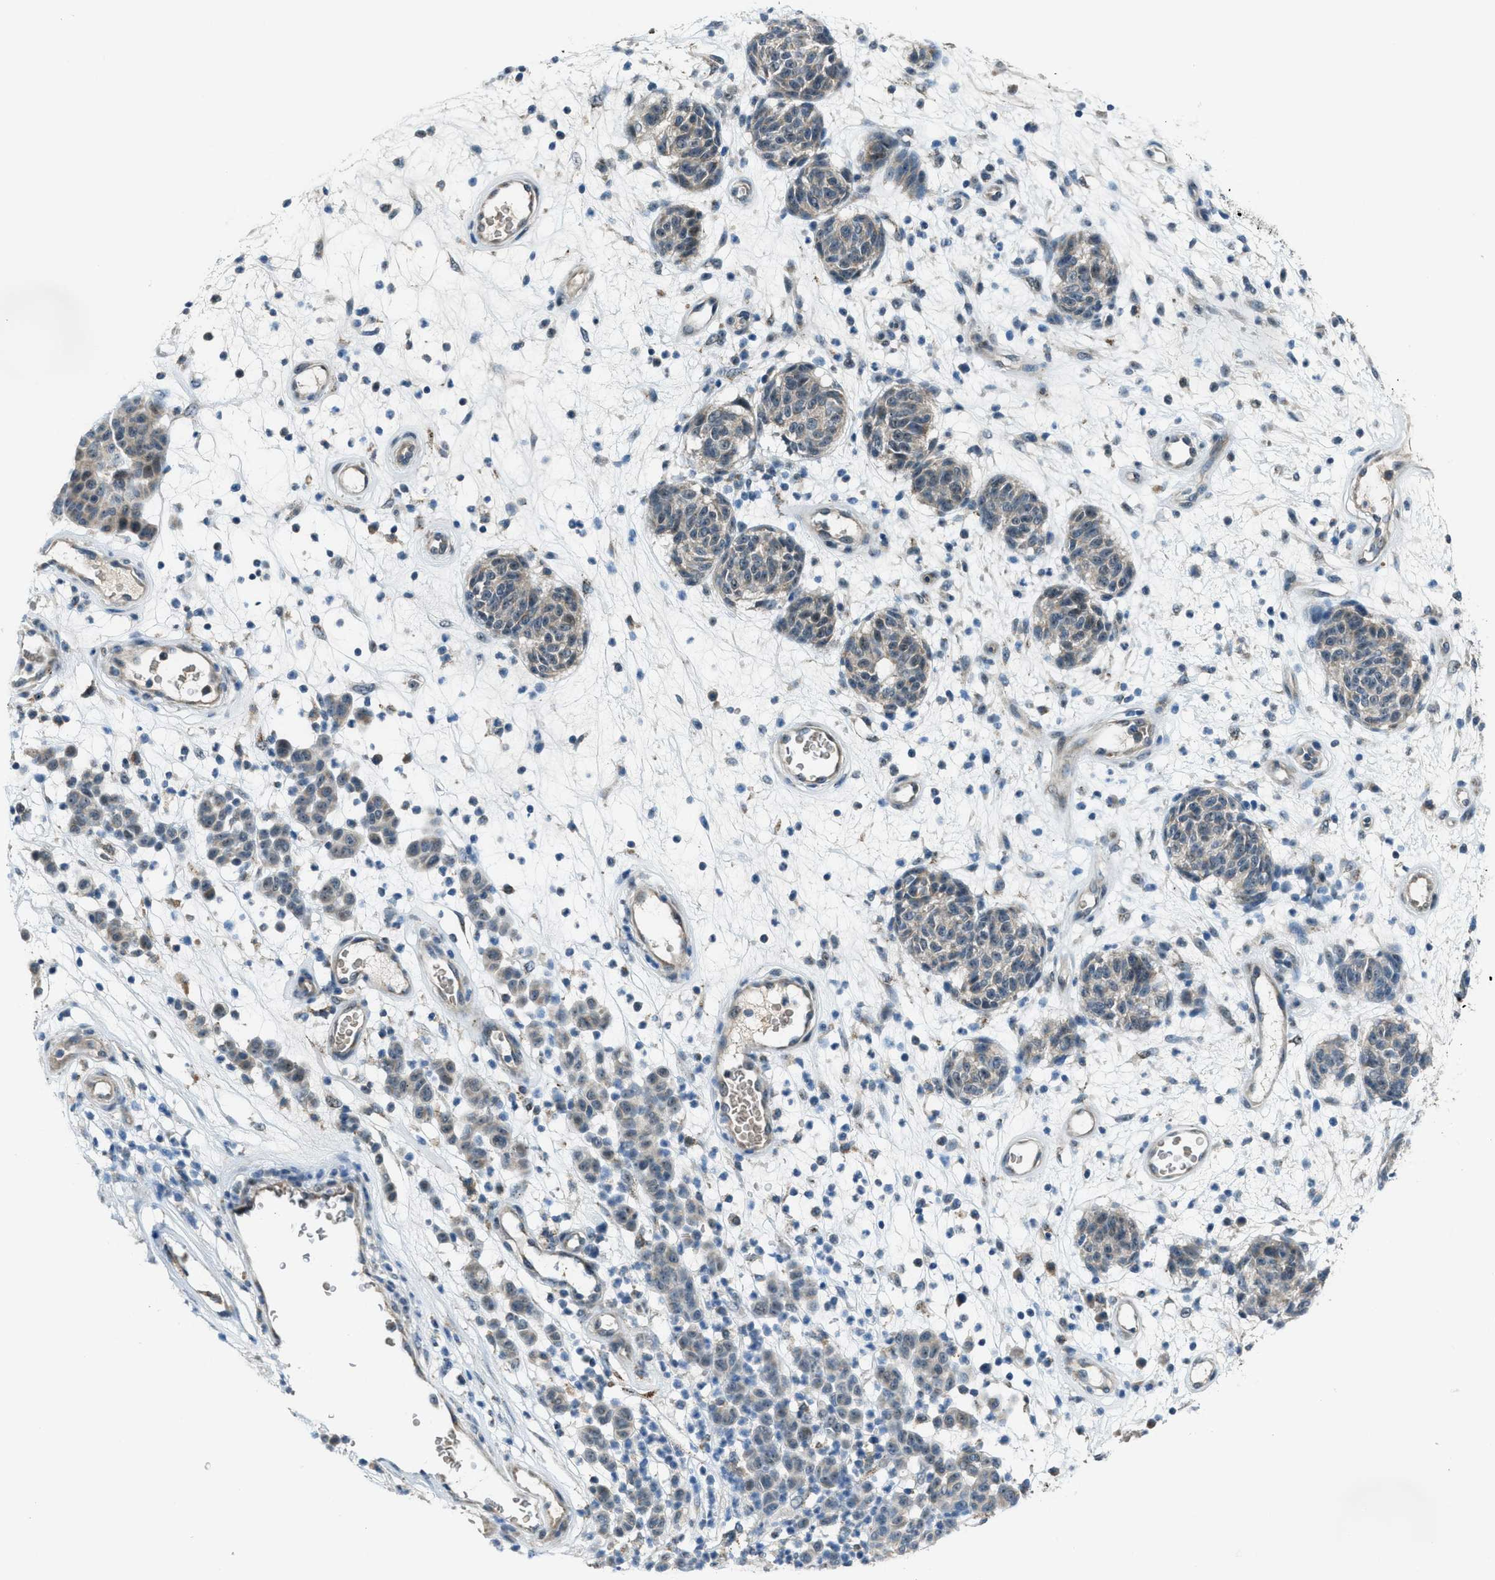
{"staining": {"intensity": "weak", "quantity": "<25%", "location": "cytoplasmic/membranous"}, "tissue": "melanoma", "cell_type": "Tumor cells", "image_type": "cancer", "snomed": [{"axis": "morphology", "description": "Malignant melanoma, NOS"}, {"axis": "topography", "description": "Skin"}], "caption": "Immunohistochemical staining of malignant melanoma demonstrates no significant positivity in tumor cells. Nuclei are stained in blue.", "gene": "CDON", "patient": {"sex": "male", "age": 59}}